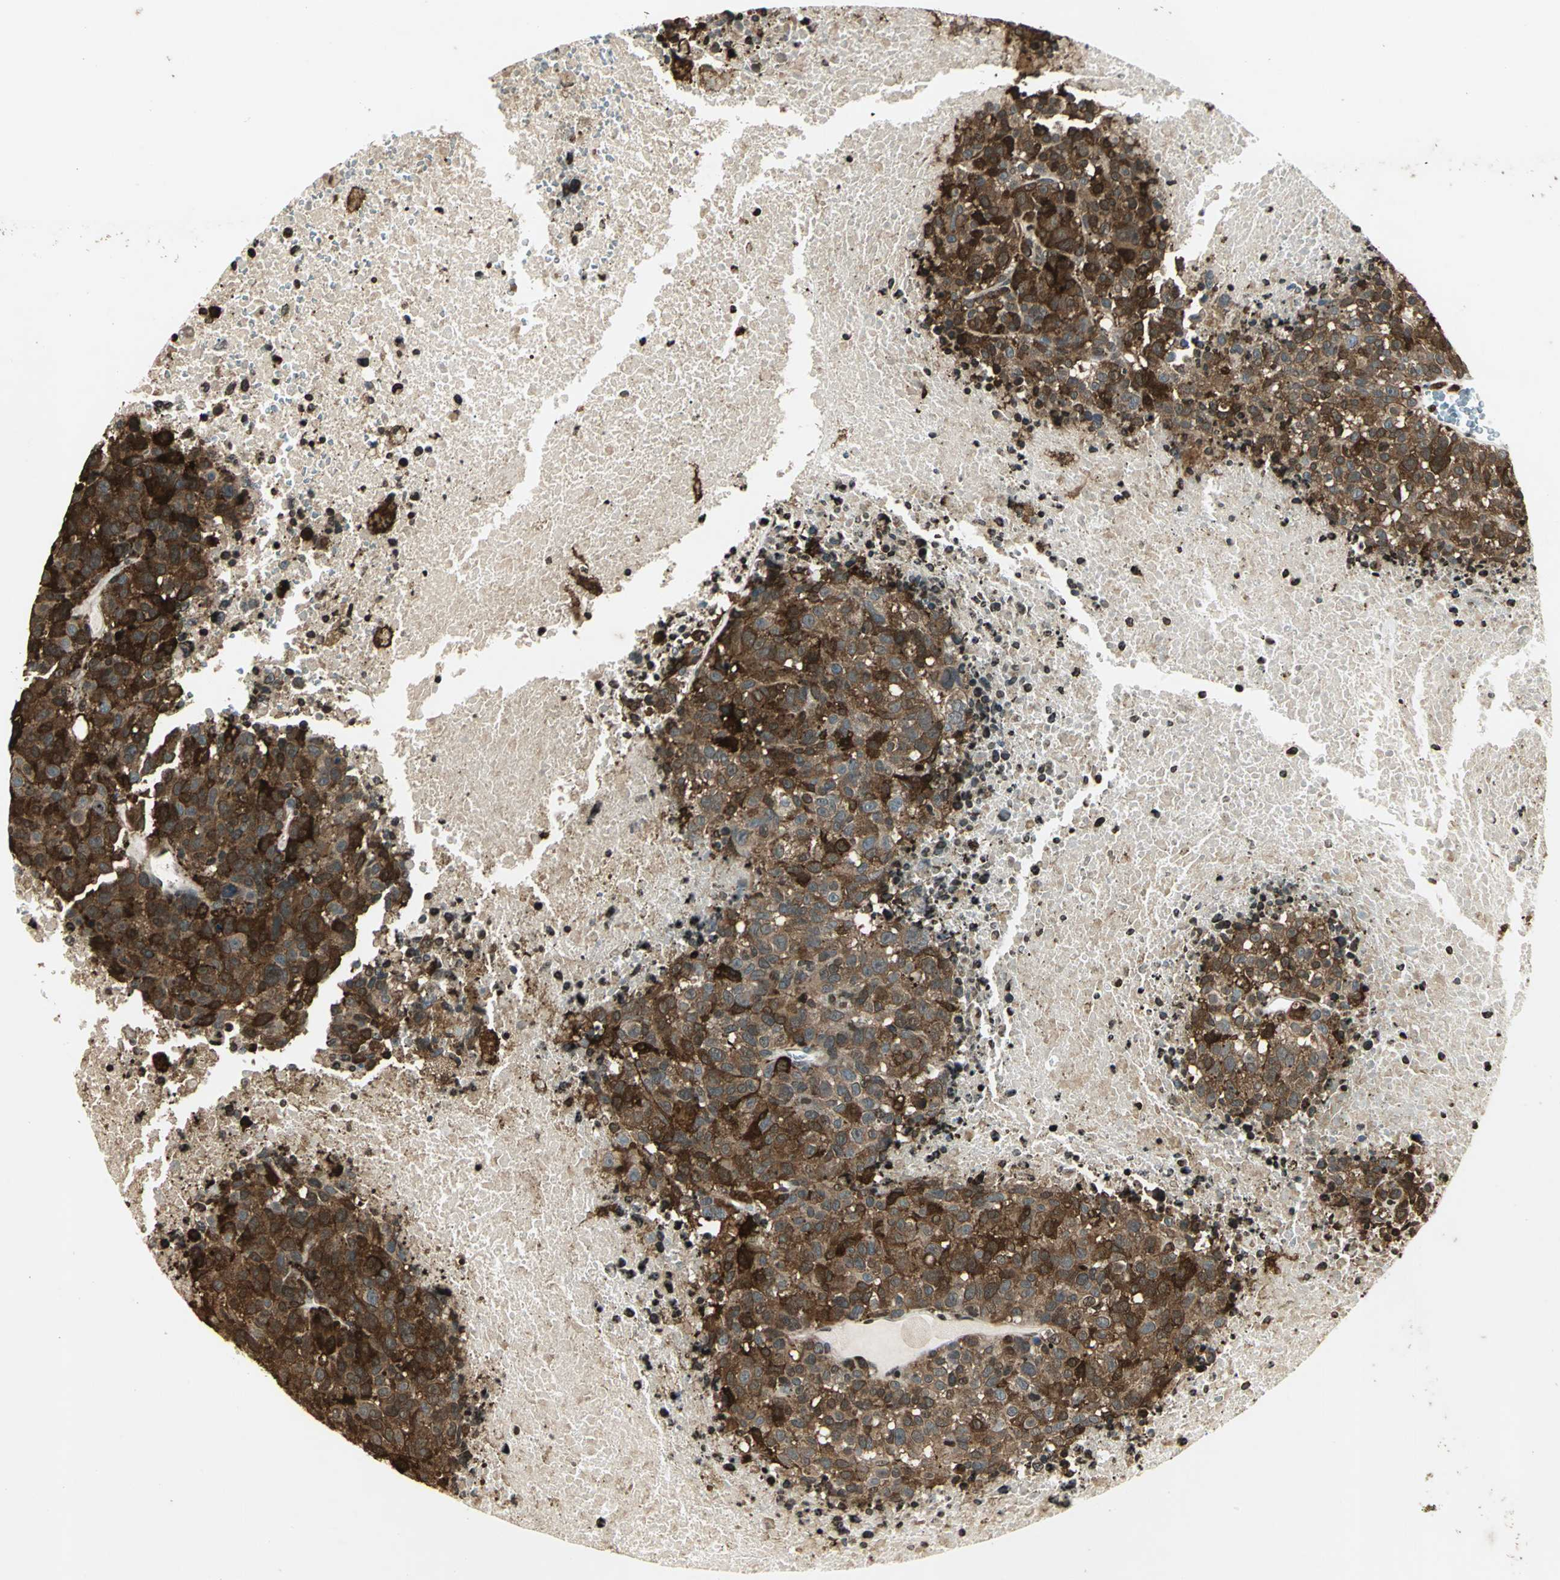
{"staining": {"intensity": "strong", "quantity": ">75%", "location": "cytoplasmic/membranous,nuclear"}, "tissue": "melanoma", "cell_type": "Tumor cells", "image_type": "cancer", "snomed": [{"axis": "morphology", "description": "Malignant melanoma, Metastatic site"}, {"axis": "topography", "description": "Cerebral cortex"}], "caption": "This is an image of immunohistochemistry (IHC) staining of malignant melanoma (metastatic site), which shows strong expression in the cytoplasmic/membranous and nuclear of tumor cells.", "gene": "LGALS3", "patient": {"sex": "female", "age": 52}}